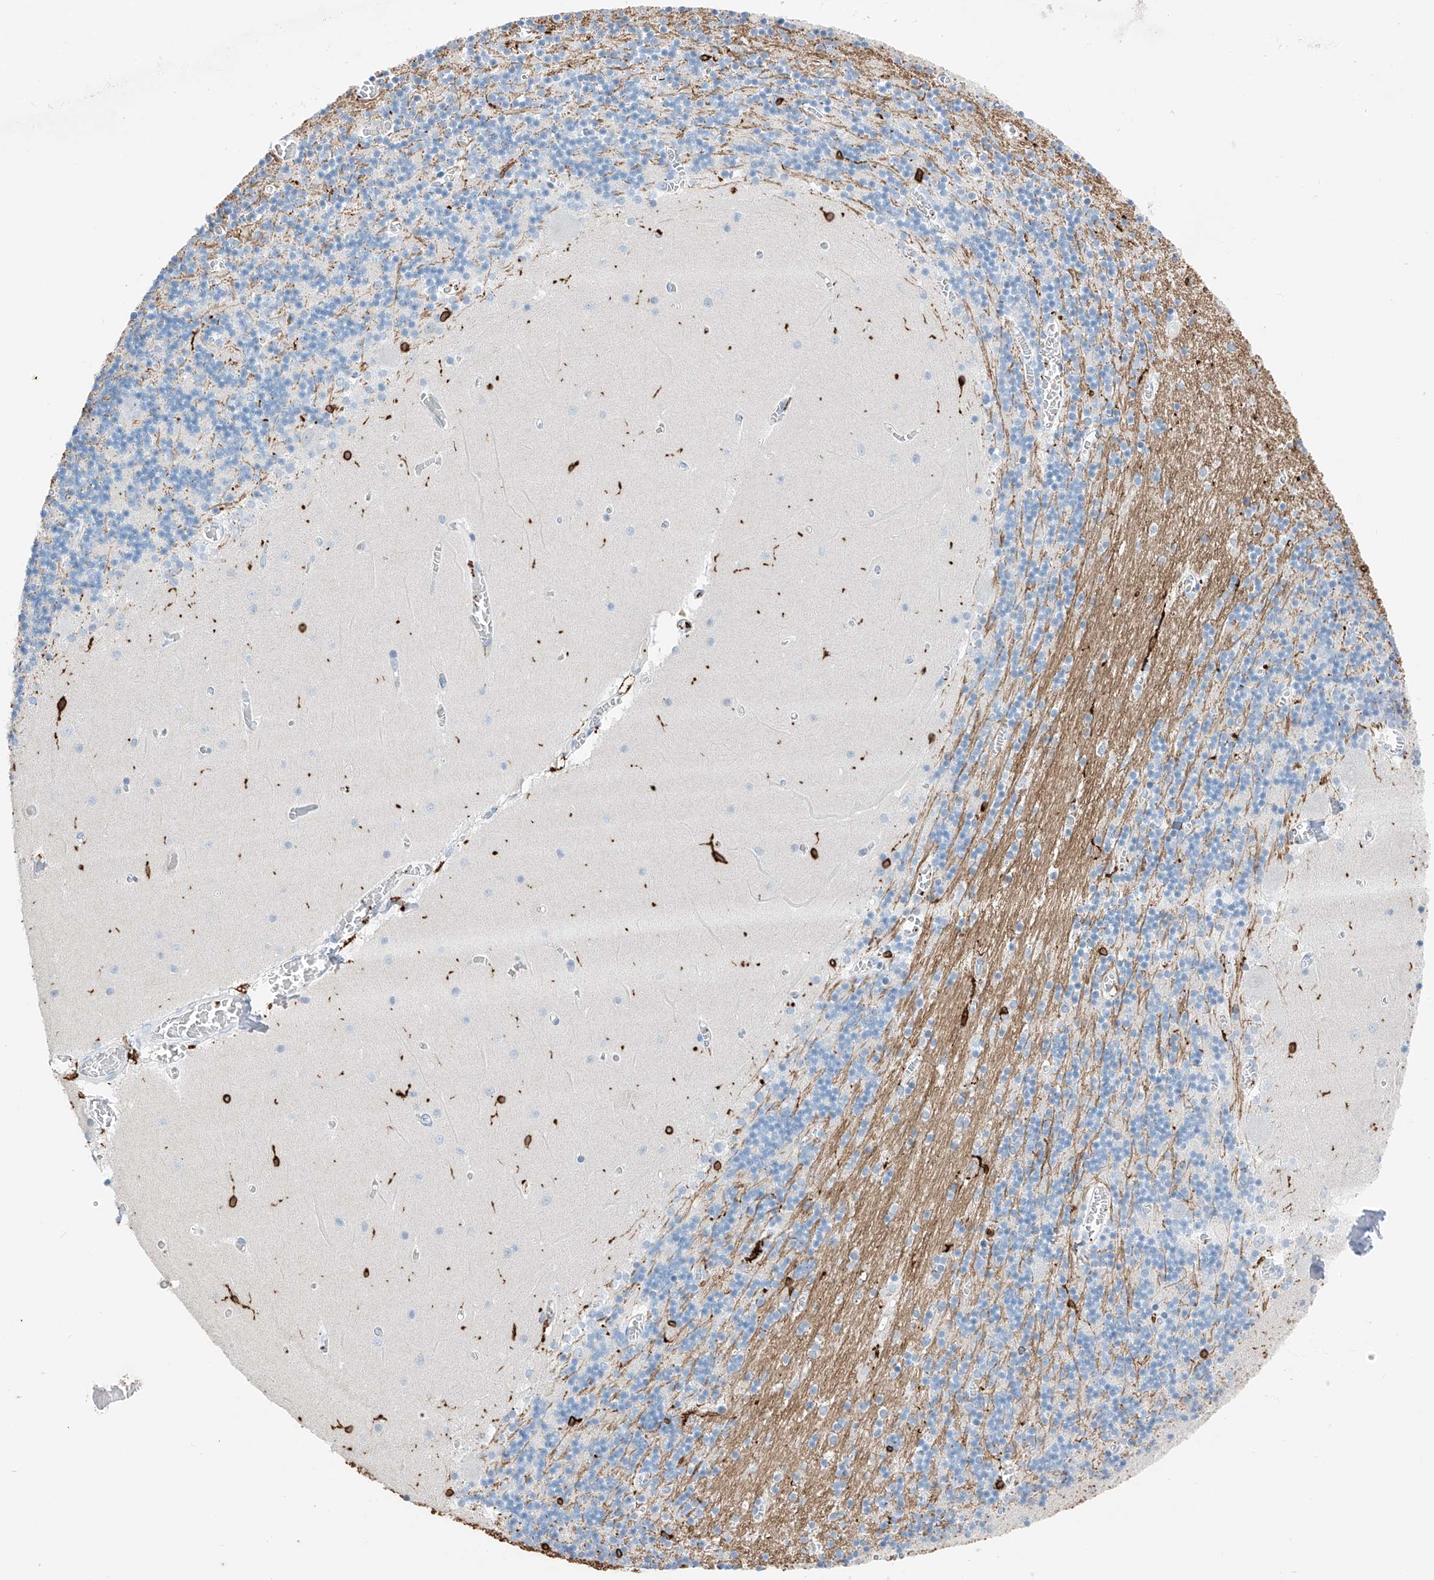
{"staining": {"intensity": "strong", "quantity": "<25%", "location": "cytoplasmic/membranous"}, "tissue": "cerebellum", "cell_type": "Cells in granular layer", "image_type": "normal", "snomed": [{"axis": "morphology", "description": "Normal tissue, NOS"}, {"axis": "topography", "description": "Cerebellum"}], "caption": "Normal cerebellum shows strong cytoplasmic/membranous expression in about <25% of cells in granular layer (DAB IHC, brown staining for protein, blue staining for nuclei)..", "gene": "TBXAS1", "patient": {"sex": "female", "age": 28}}